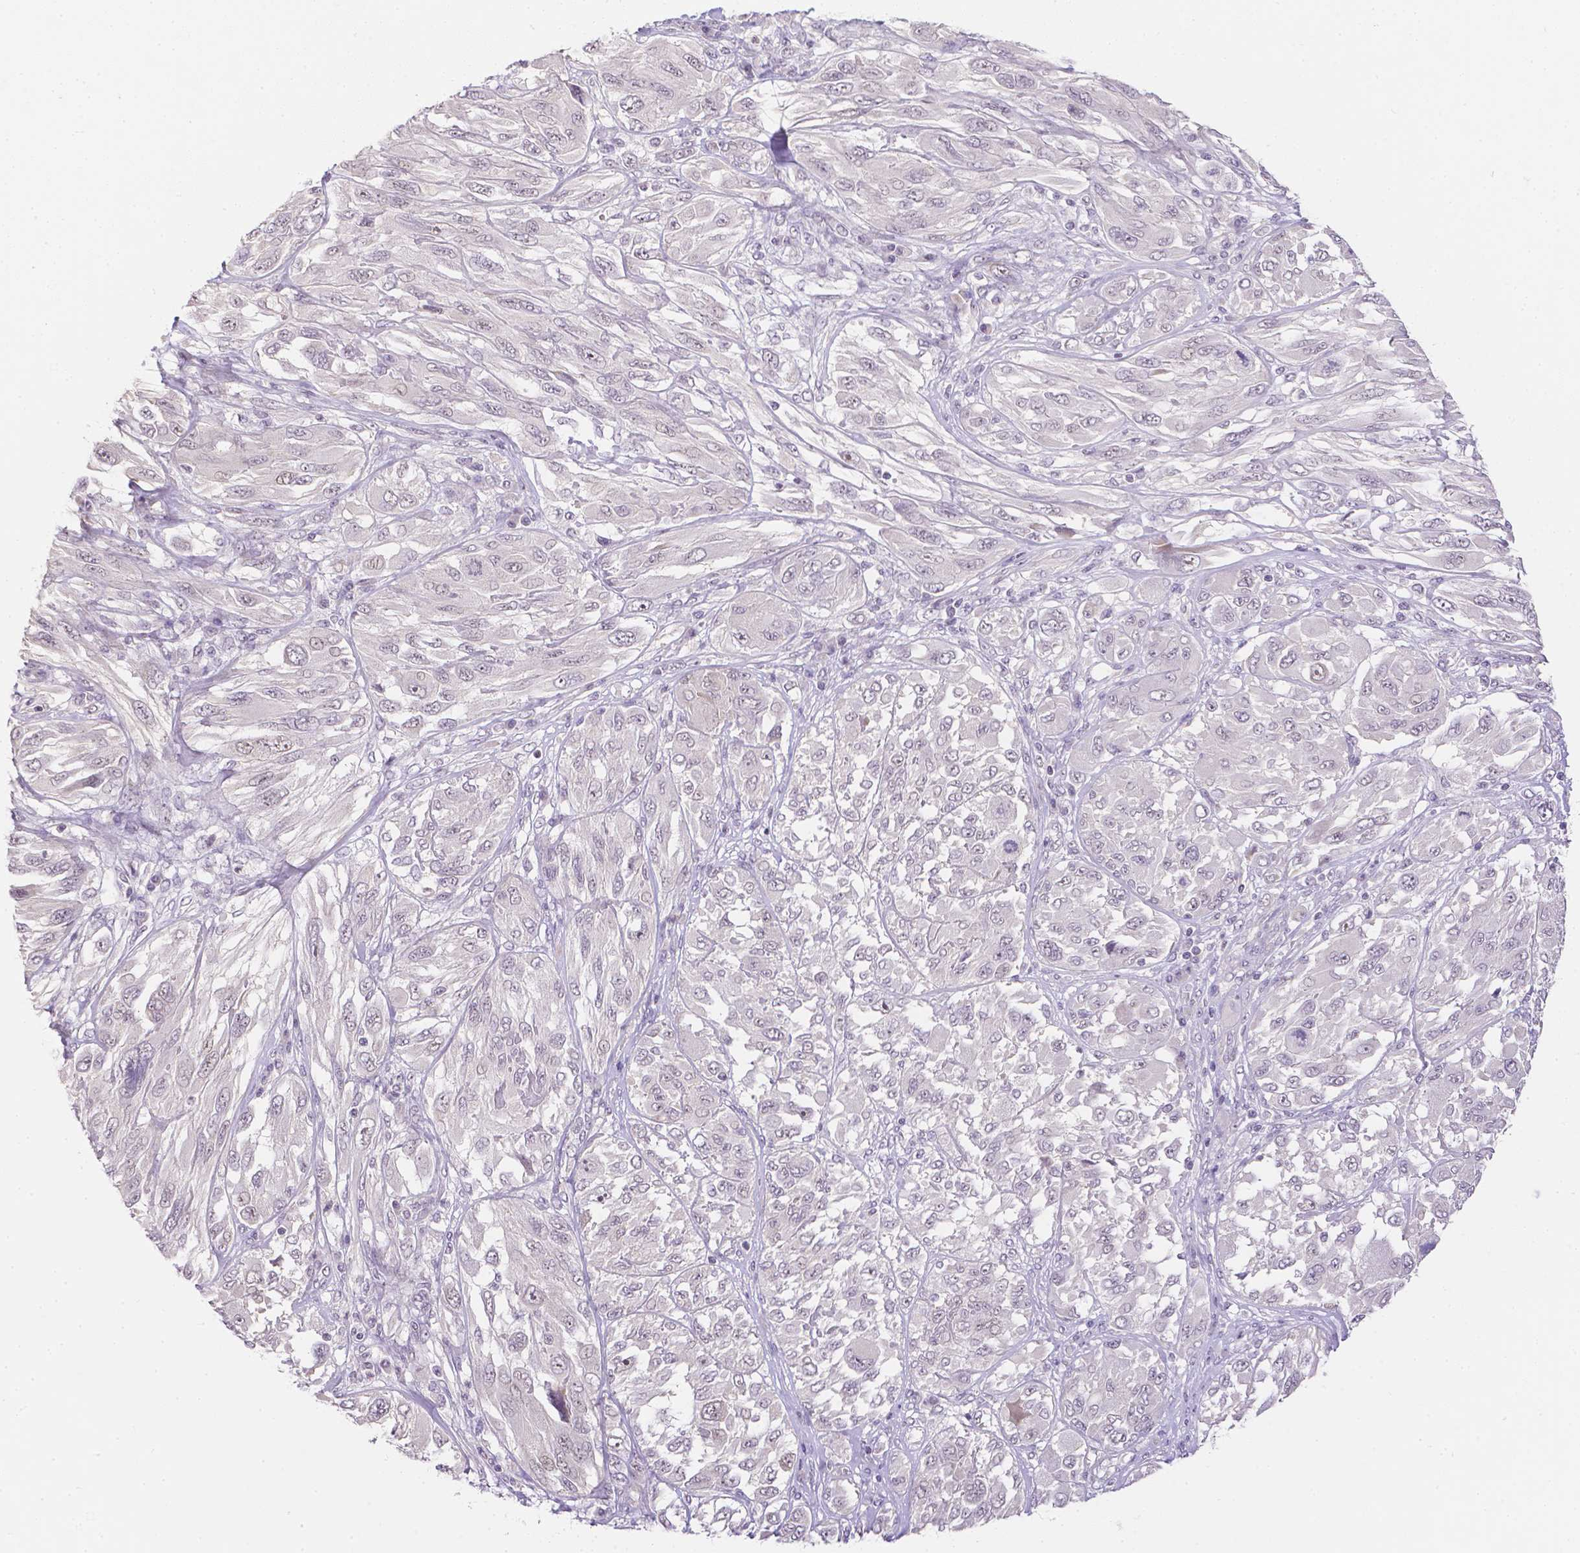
{"staining": {"intensity": "negative", "quantity": "none", "location": "none"}, "tissue": "melanoma", "cell_type": "Tumor cells", "image_type": "cancer", "snomed": [{"axis": "morphology", "description": "Malignant melanoma, NOS"}, {"axis": "topography", "description": "Skin"}], "caption": "Melanoma was stained to show a protein in brown. There is no significant staining in tumor cells.", "gene": "ZNF280B", "patient": {"sex": "female", "age": 91}}